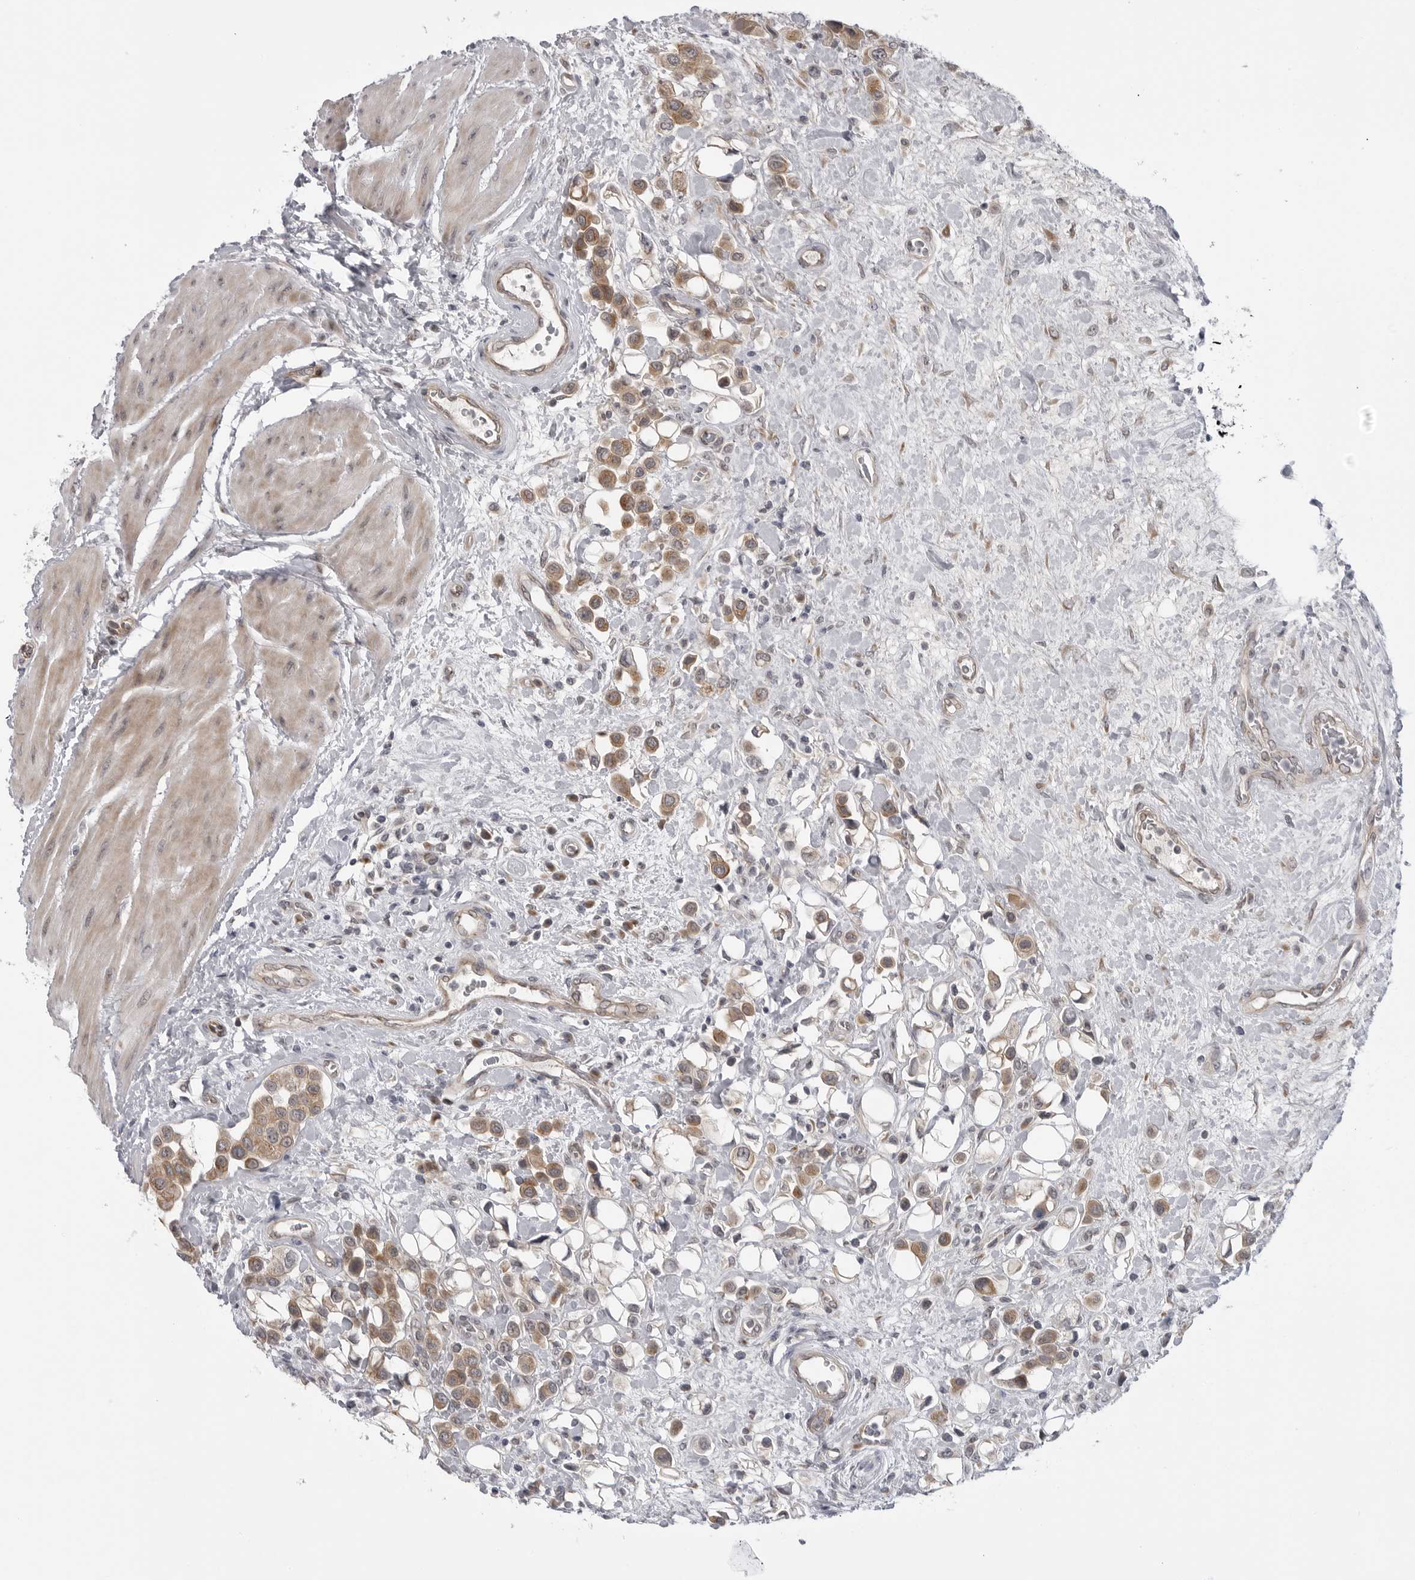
{"staining": {"intensity": "moderate", "quantity": ">75%", "location": "cytoplasmic/membranous"}, "tissue": "urothelial cancer", "cell_type": "Tumor cells", "image_type": "cancer", "snomed": [{"axis": "morphology", "description": "Urothelial carcinoma, High grade"}, {"axis": "topography", "description": "Urinary bladder"}], "caption": "Immunohistochemical staining of human urothelial carcinoma (high-grade) demonstrates medium levels of moderate cytoplasmic/membranous protein staining in approximately >75% of tumor cells.", "gene": "LRRC45", "patient": {"sex": "male", "age": 50}}